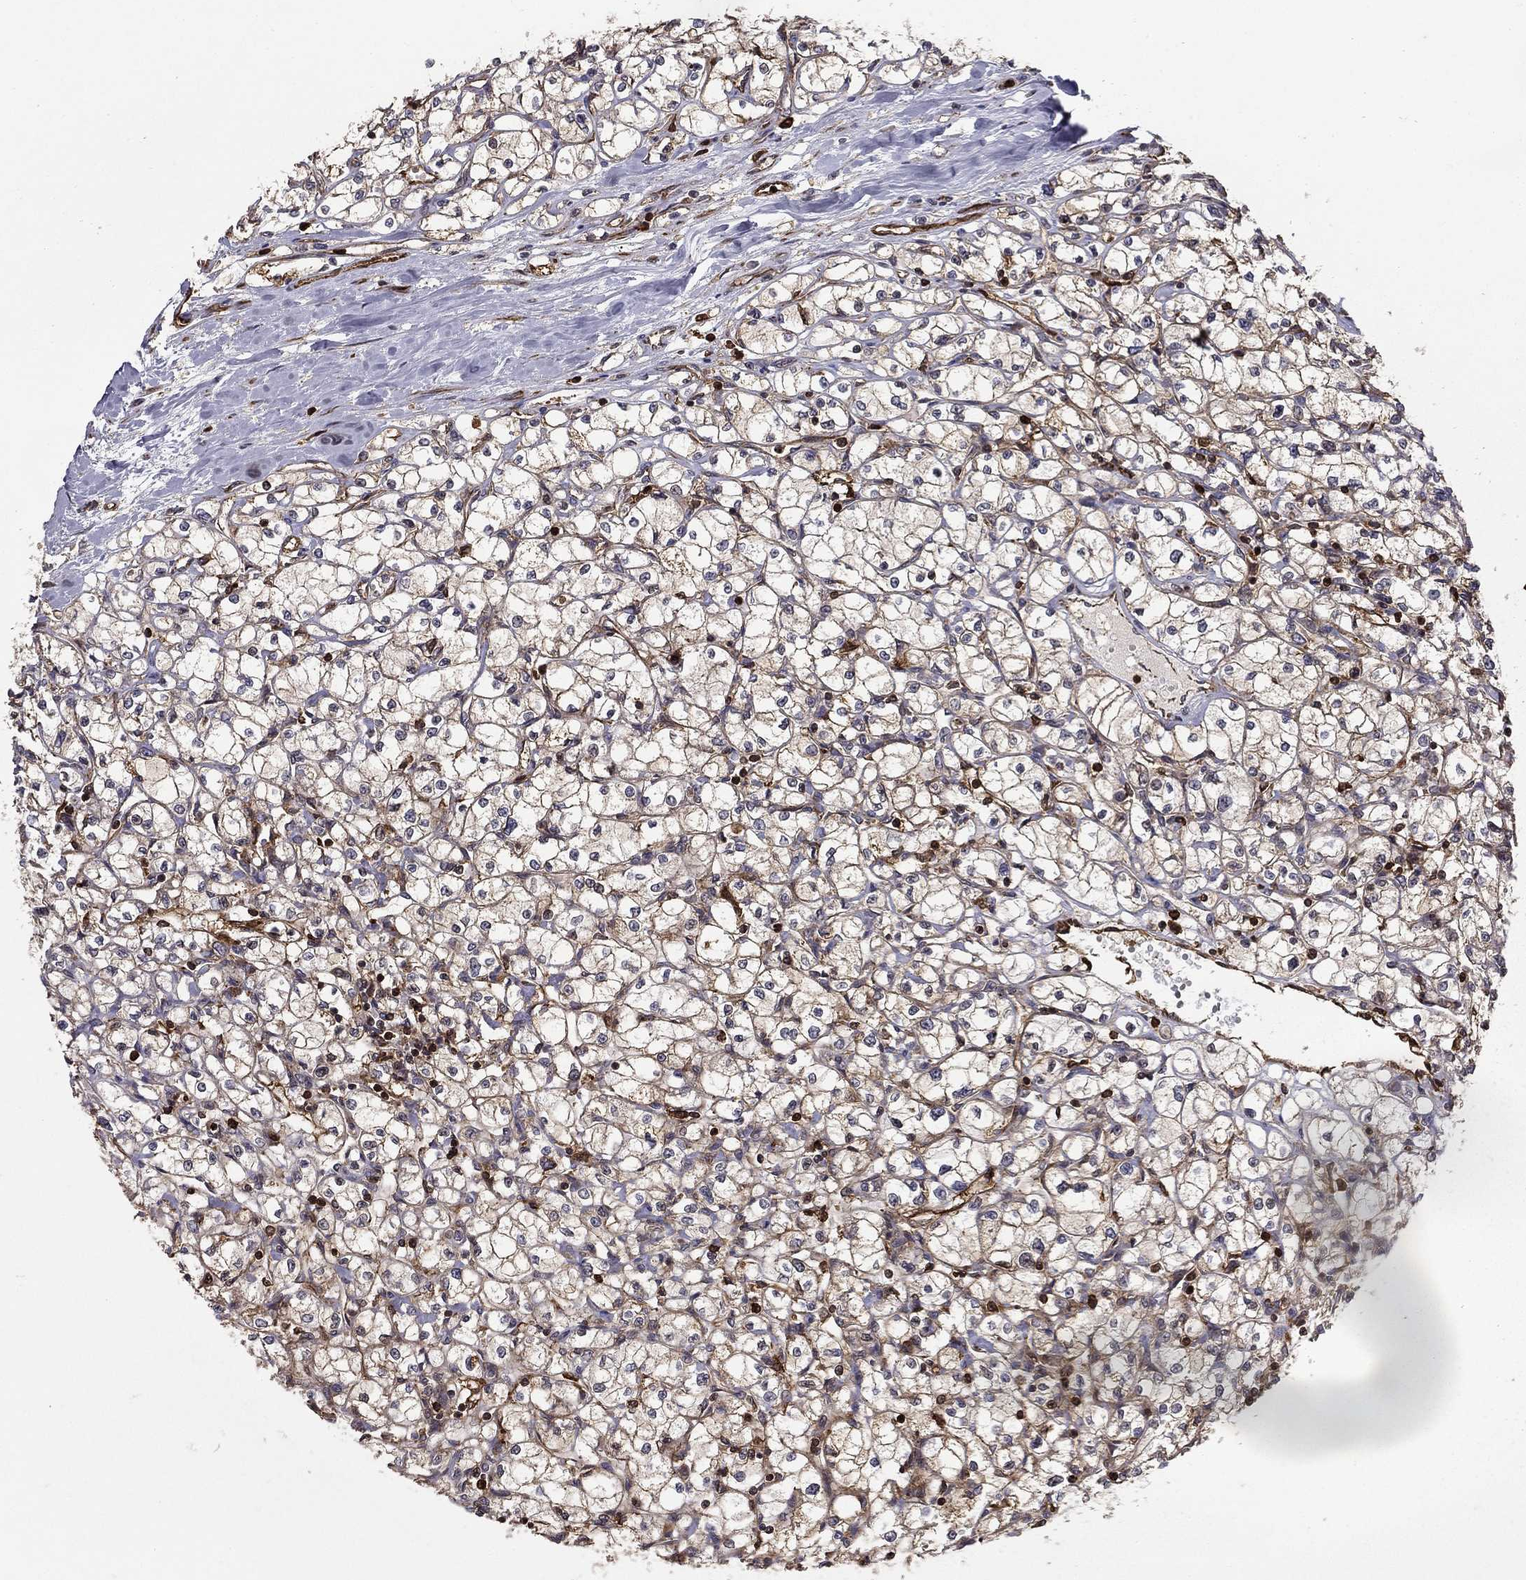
{"staining": {"intensity": "moderate", "quantity": ">75%", "location": "cytoplasmic/membranous"}, "tissue": "renal cancer", "cell_type": "Tumor cells", "image_type": "cancer", "snomed": [{"axis": "morphology", "description": "Adenocarcinoma, NOS"}, {"axis": "topography", "description": "Kidney"}], "caption": "Immunohistochemical staining of human renal cancer shows medium levels of moderate cytoplasmic/membranous positivity in about >75% of tumor cells.", "gene": "ADM", "patient": {"sex": "male", "age": 67}}